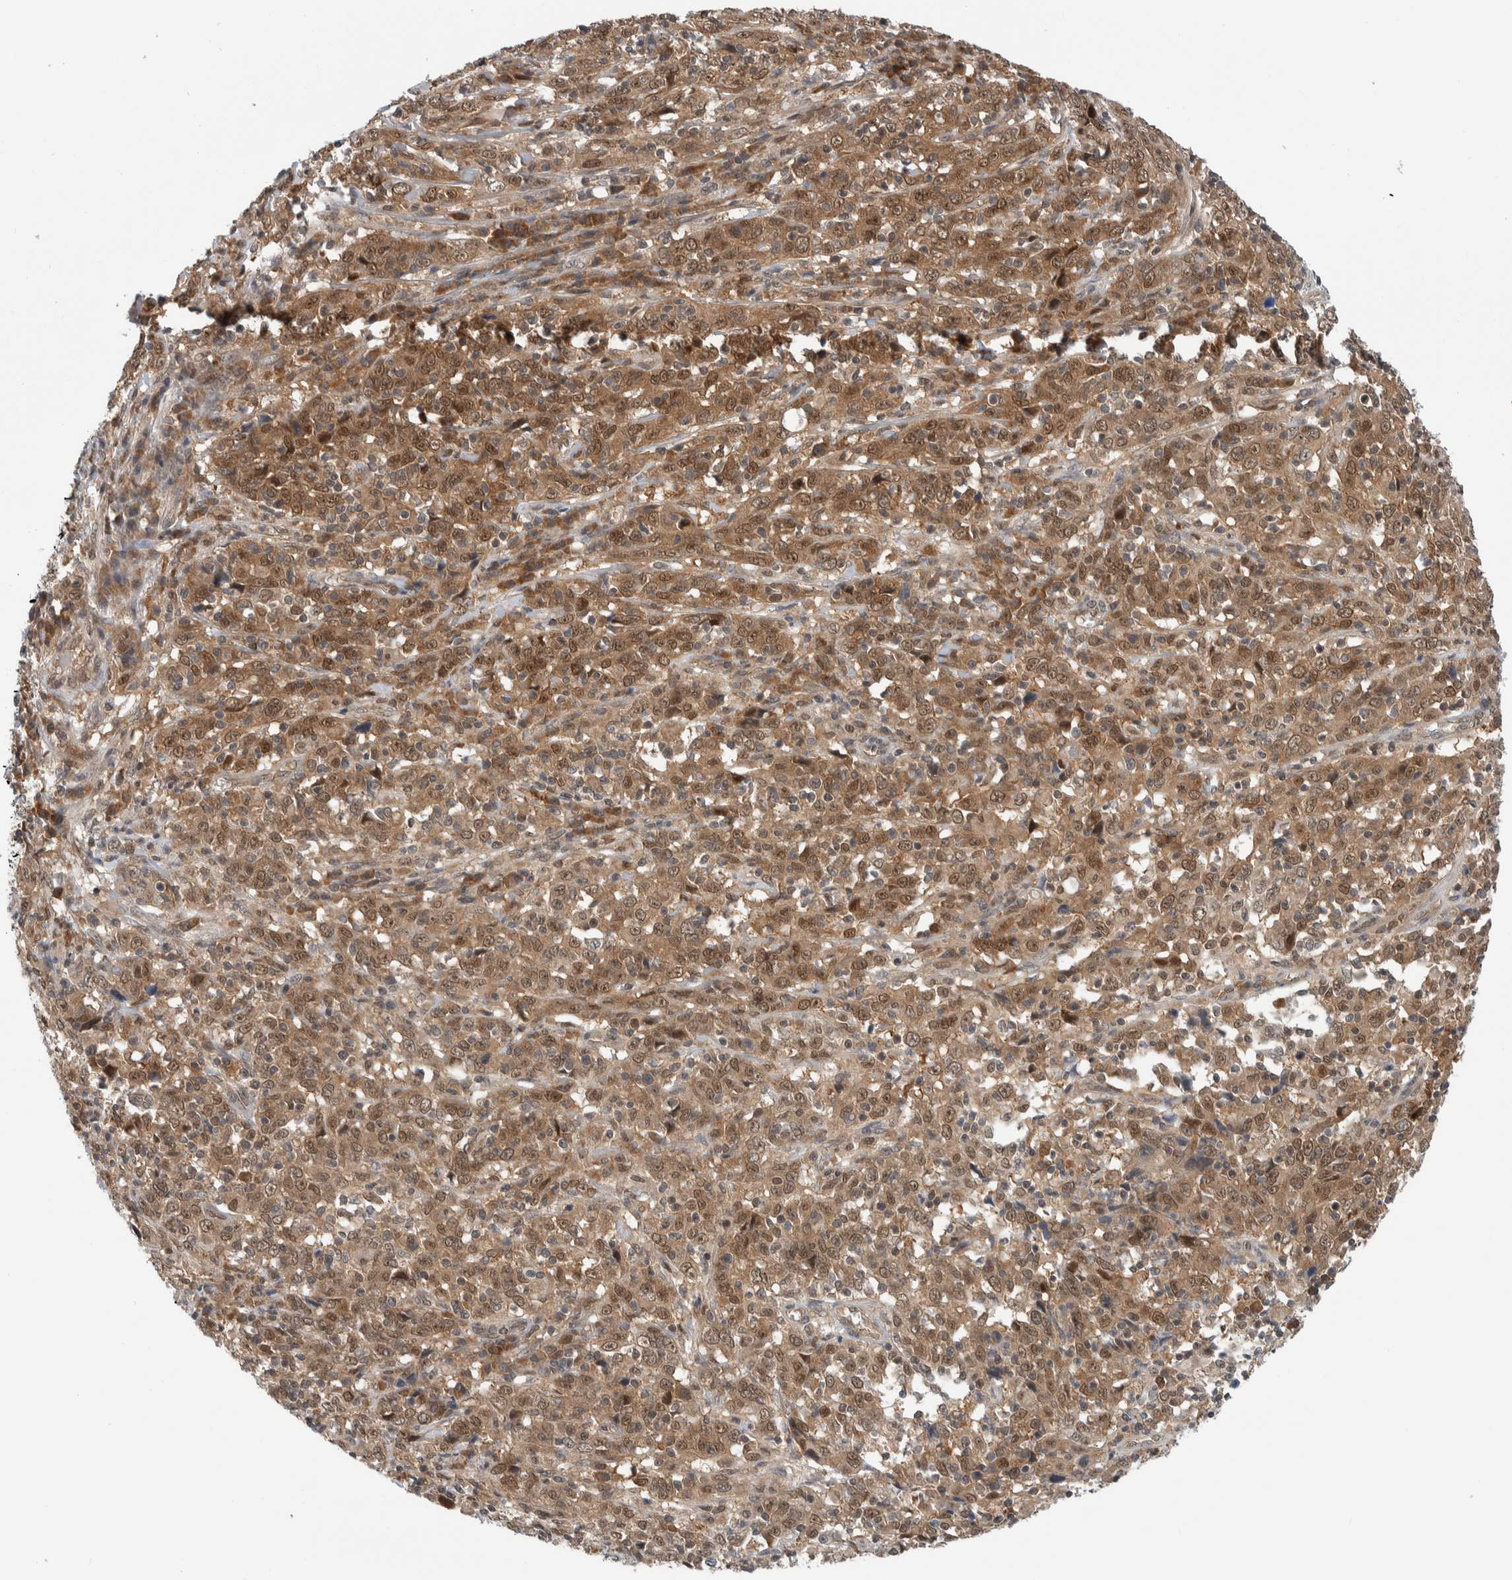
{"staining": {"intensity": "moderate", "quantity": ">75%", "location": "cytoplasmic/membranous"}, "tissue": "cervical cancer", "cell_type": "Tumor cells", "image_type": "cancer", "snomed": [{"axis": "morphology", "description": "Squamous cell carcinoma, NOS"}, {"axis": "topography", "description": "Cervix"}], "caption": "There is medium levels of moderate cytoplasmic/membranous expression in tumor cells of squamous cell carcinoma (cervical), as demonstrated by immunohistochemical staining (brown color).", "gene": "CCDC43", "patient": {"sex": "female", "age": 46}}